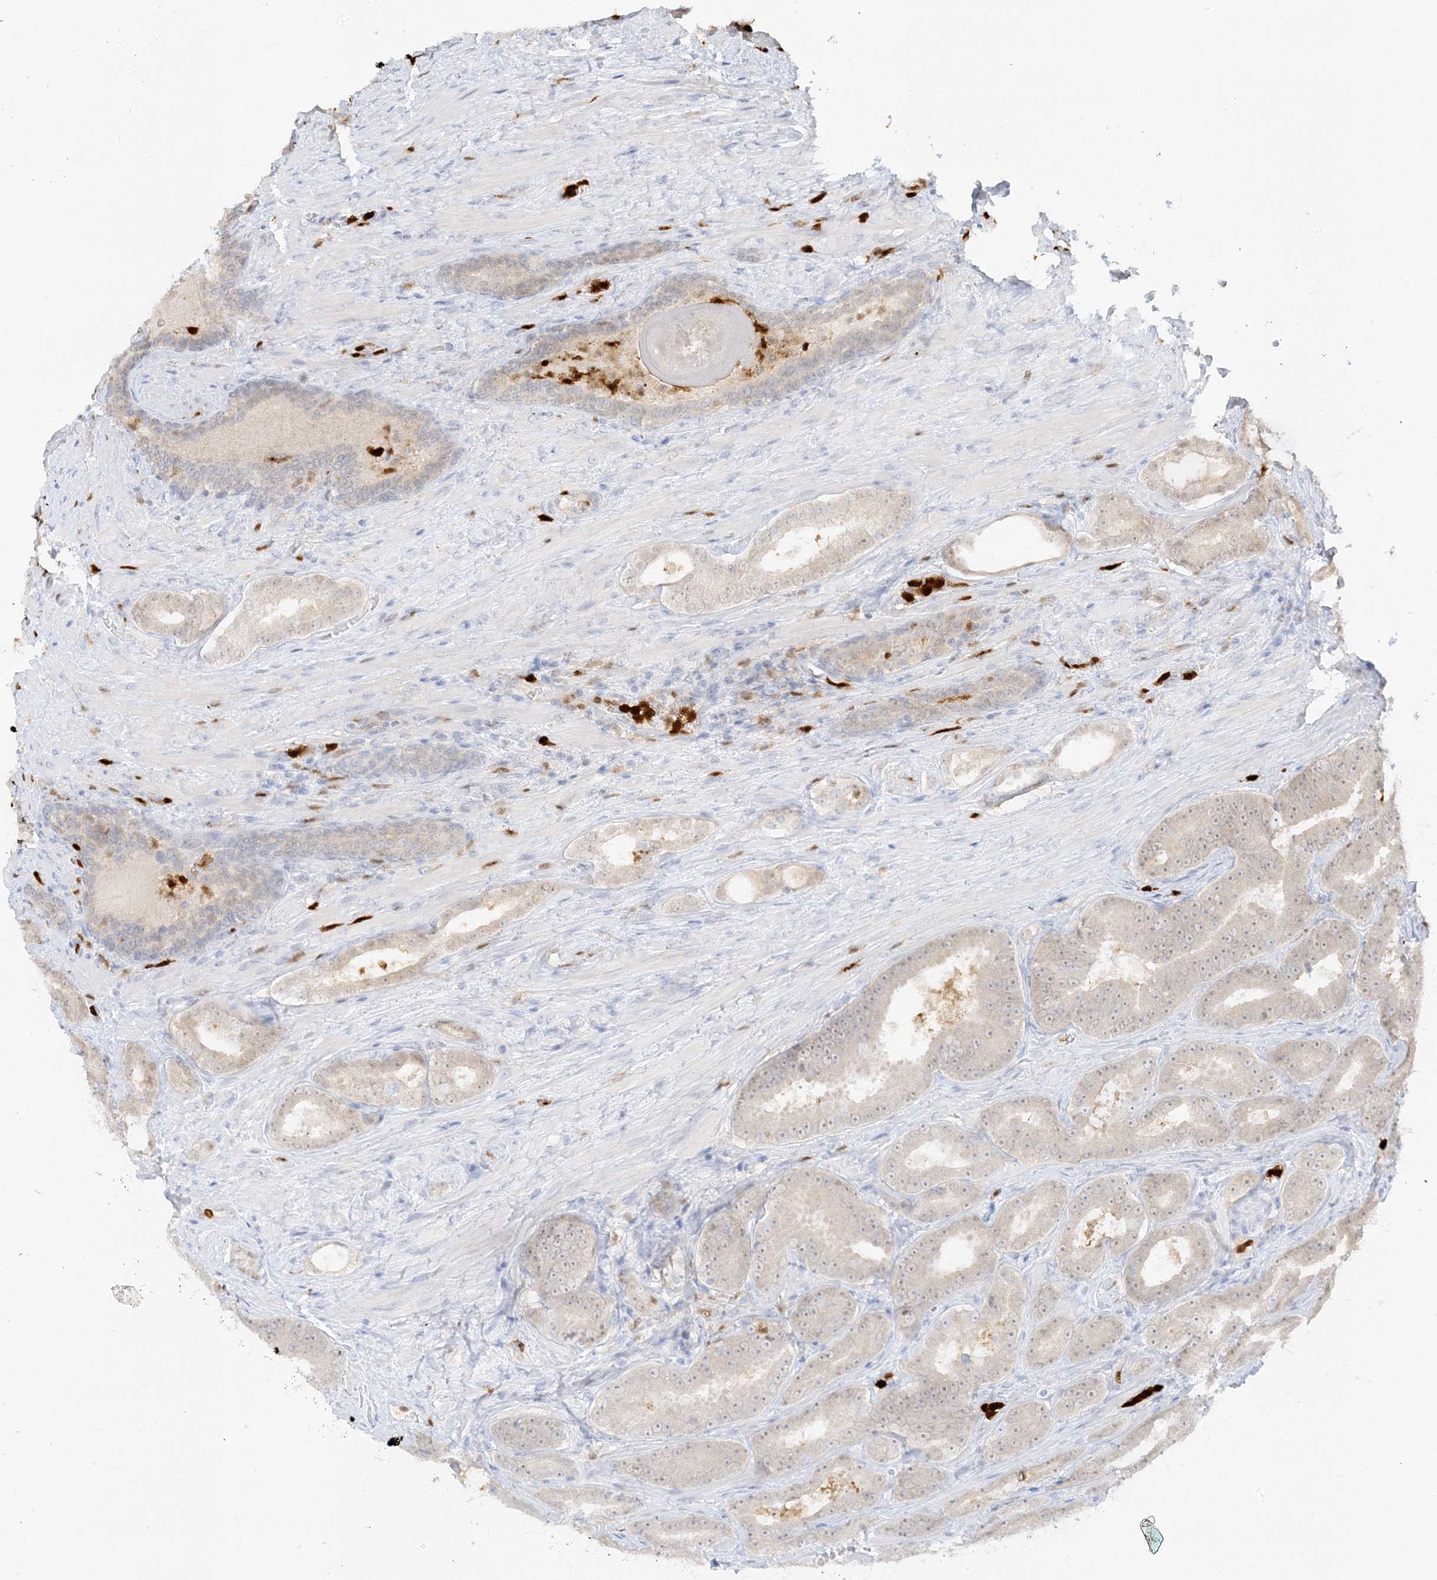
{"staining": {"intensity": "negative", "quantity": "none", "location": "none"}, "tissue": "prostate cancer", "cell_type": "Tumor cells", "image_type": "cancer", "snomed": [{"axis": "morphology", "description": "Adenocarcinoma, High grade"}, {"axis": "topography", "description": "Prostate"}], "caption": "Immunohistochemical staining of human adenocarcinoma (high-grade) (prostate) reveals no significant expression in tumor cells.", "gene": "GCA", "patient": {"sex": "male", "age": 66}}